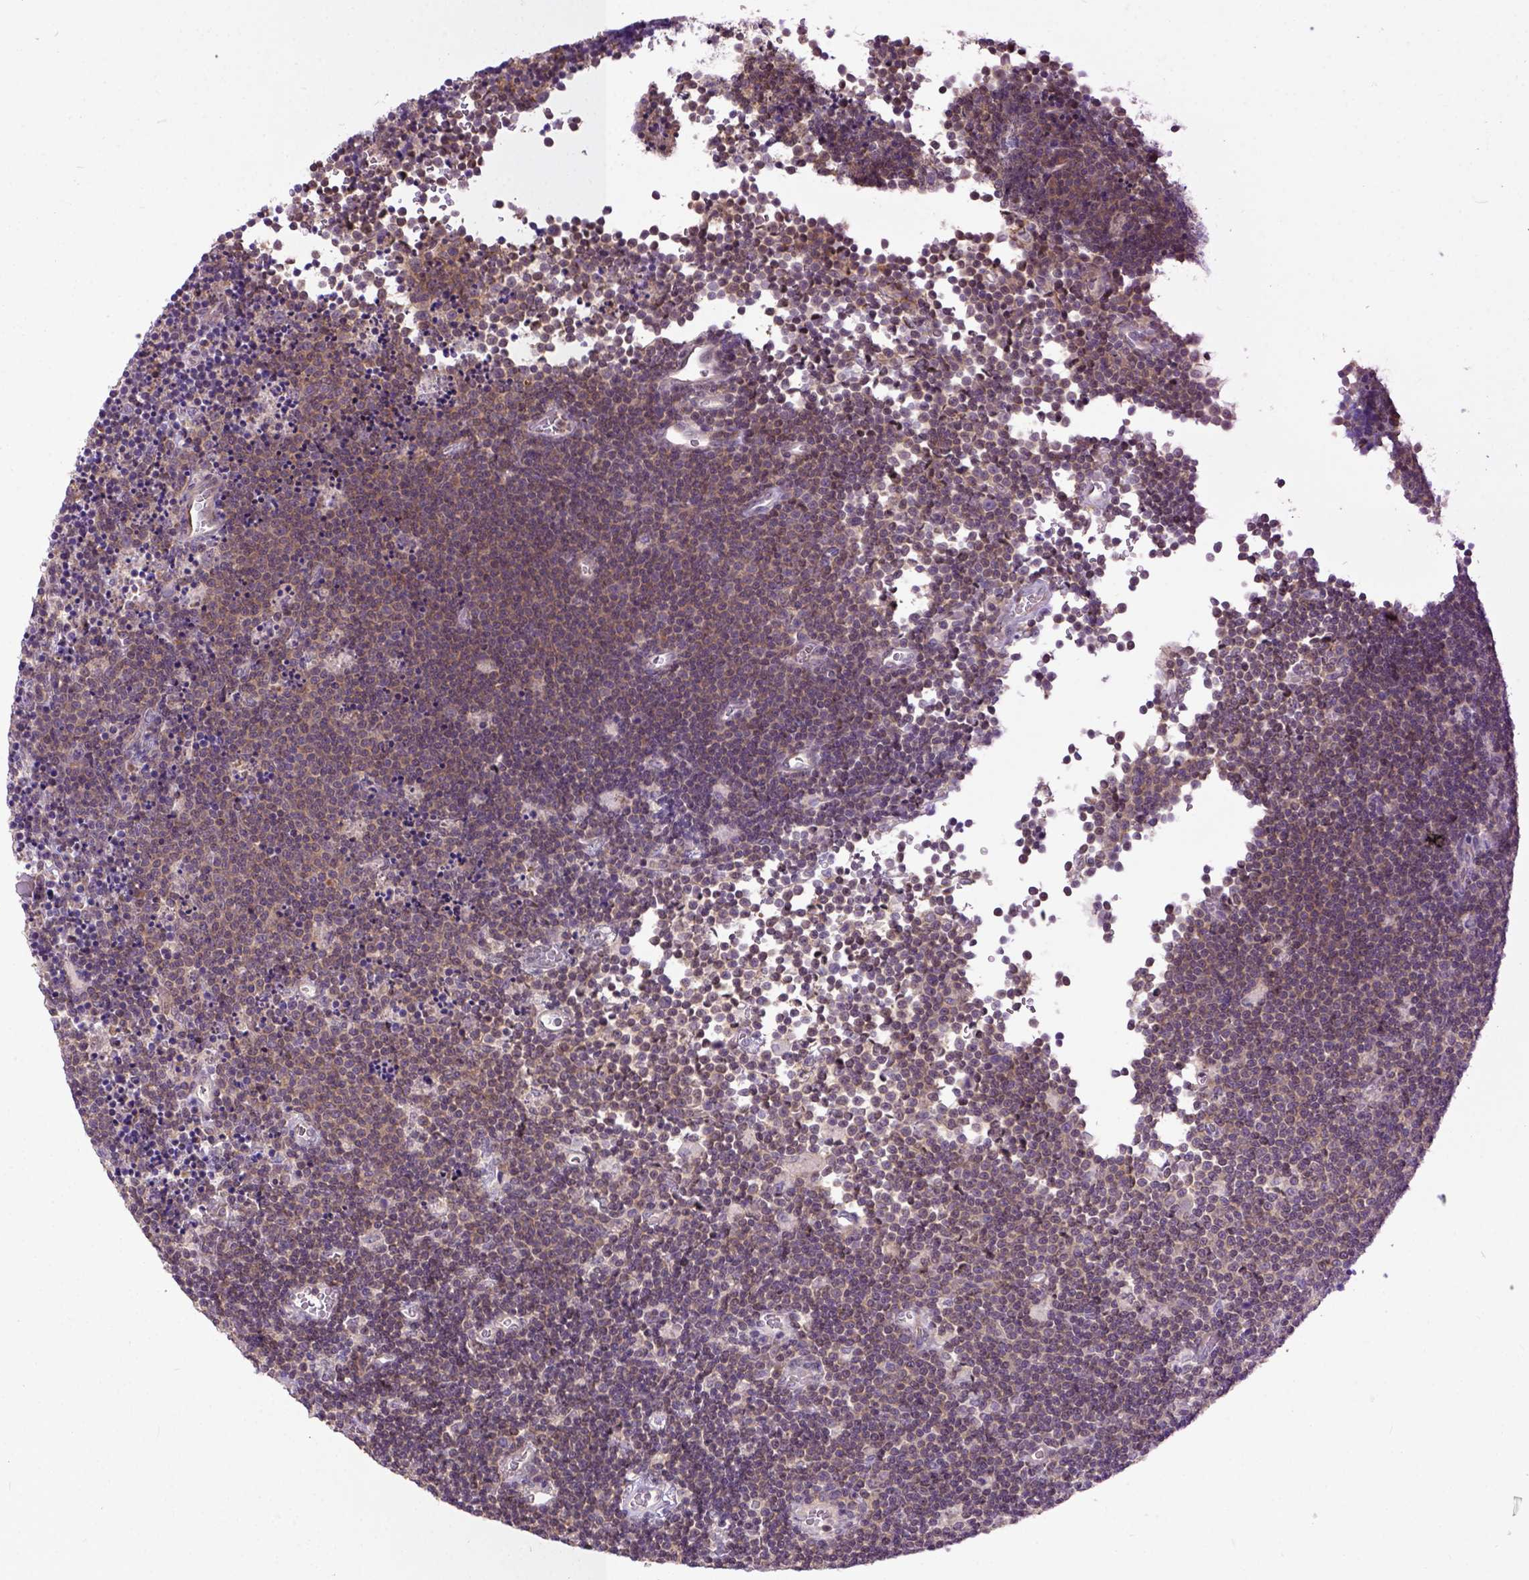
{"staining": {"intensity": "moderate", "quantity": ">75%", "location": "cytoplasmic/membranous"}, "tissue": "lymphoma", "cell_type": "Tumor cells", "image_type": "cancer", "snomed": [{"axis": "morphology", "description": "Malignant lymphoma, non-Hodgkin's type, Low grade"}, {"axis": "topography", "description": "Brain"}], "caption": "Immunohistochemical staining of human lymphoma shows moderate cytoplasmic/membranous protein positivity in about >75% of tumor cells. The staining was performed using DAB (3,3'-diaminobenzidine), with brown indicating positive protein expression. Nuclei are stained blue with hematoxylin.", "gene": "CPNE1", "patient": {"sex": "female", "age": 66}}